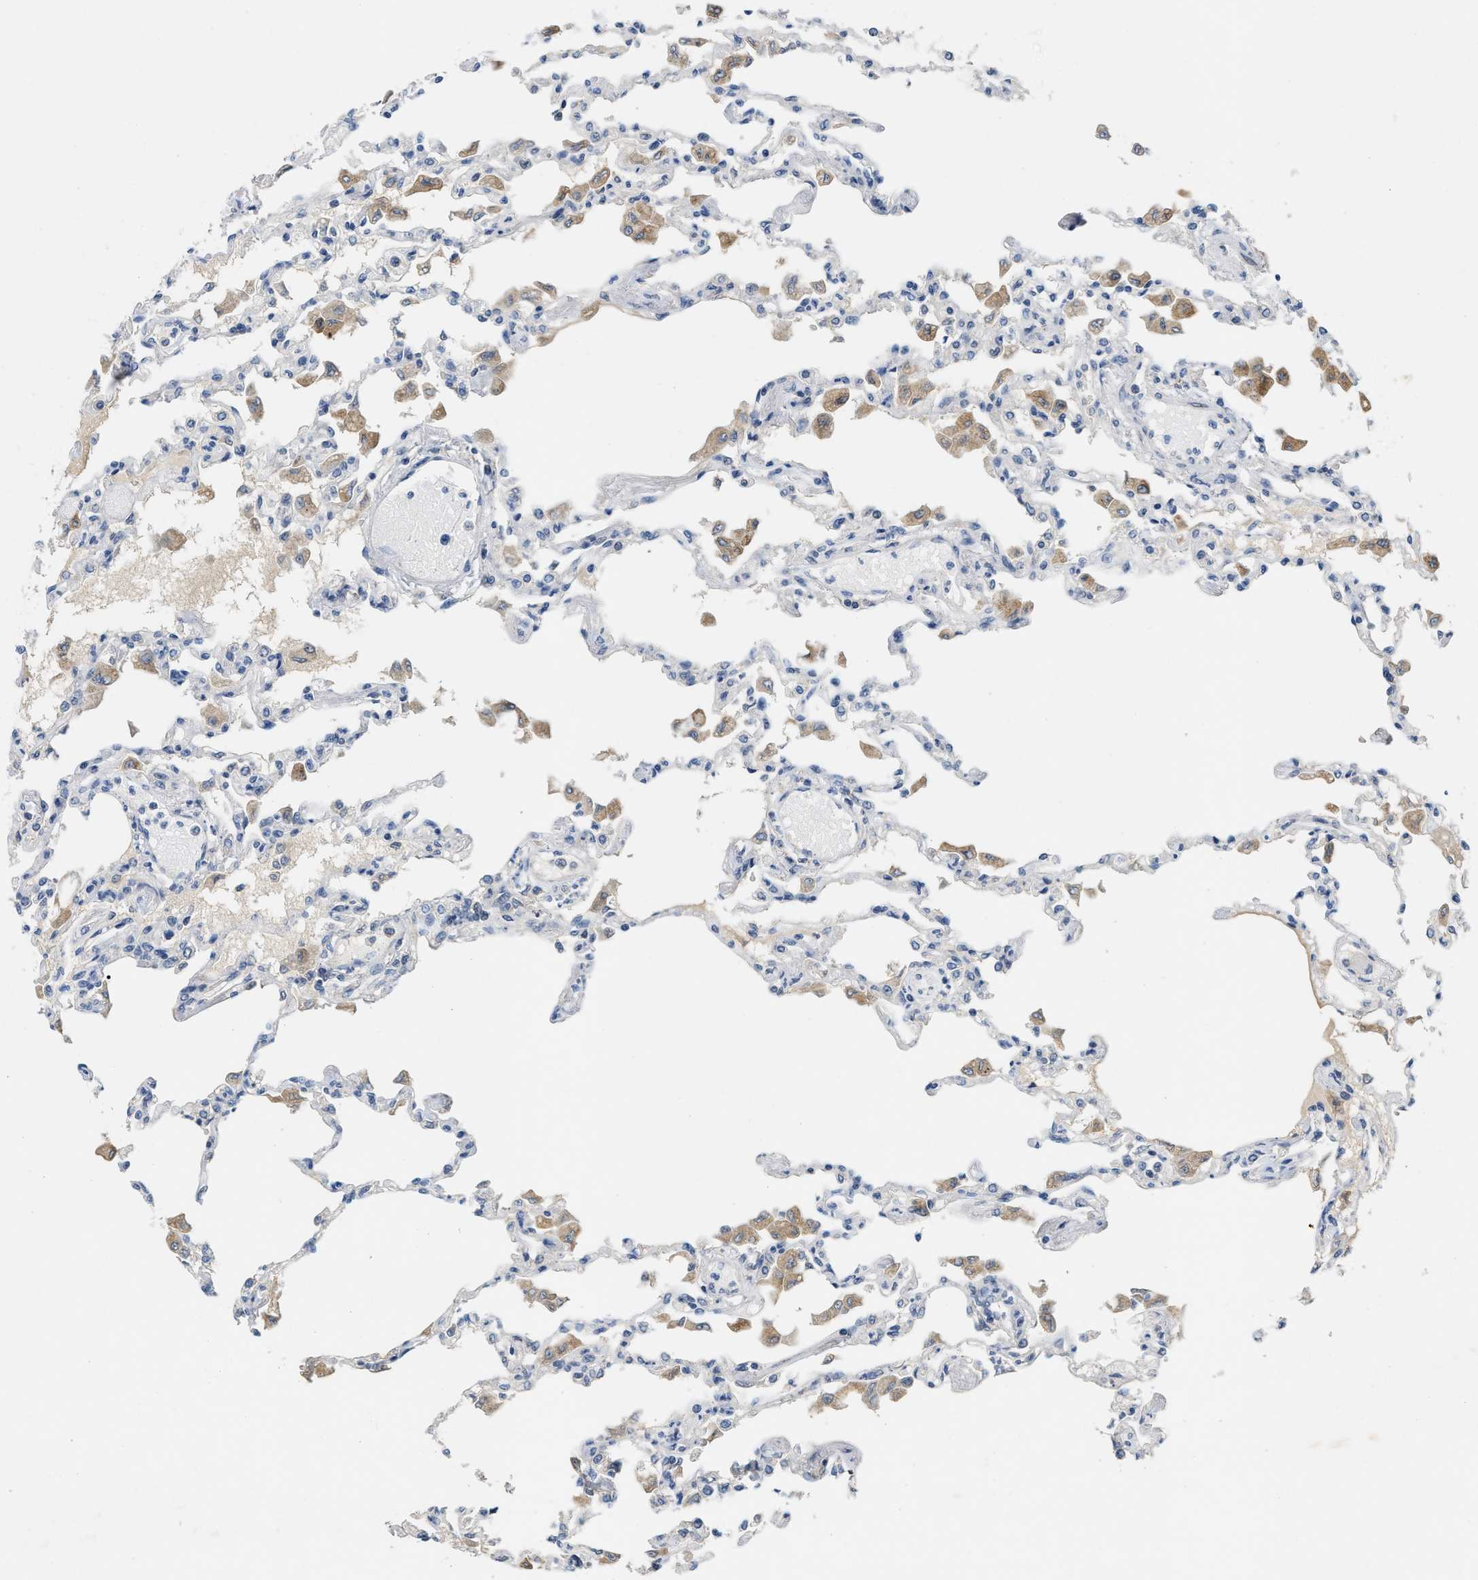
{"staining": {"intensity": "negative", "quantity": "none", "location": "none"}, "tissue": "lung", "cell_type": "Alveolar cells", "image_type": "normal", "snomed": [{"axis": "morphology", "description": "Normal tissue, NOS"}, {"axis": "topography", "description": "Bronchus"}, {"axis": "topography", "description": "Lung"}], "caption": "DAB immunohistochemical staining of normal human lung demonstrates no significant positivity in alveolar cells. Brightfield microscopy of immunohistochemistry (IHC) stained with DAB (brown) and hematoxylin (blue), captured at high magnification.", "gene": "ZNF783", "patient": {"sex": "female", "age": 49}}